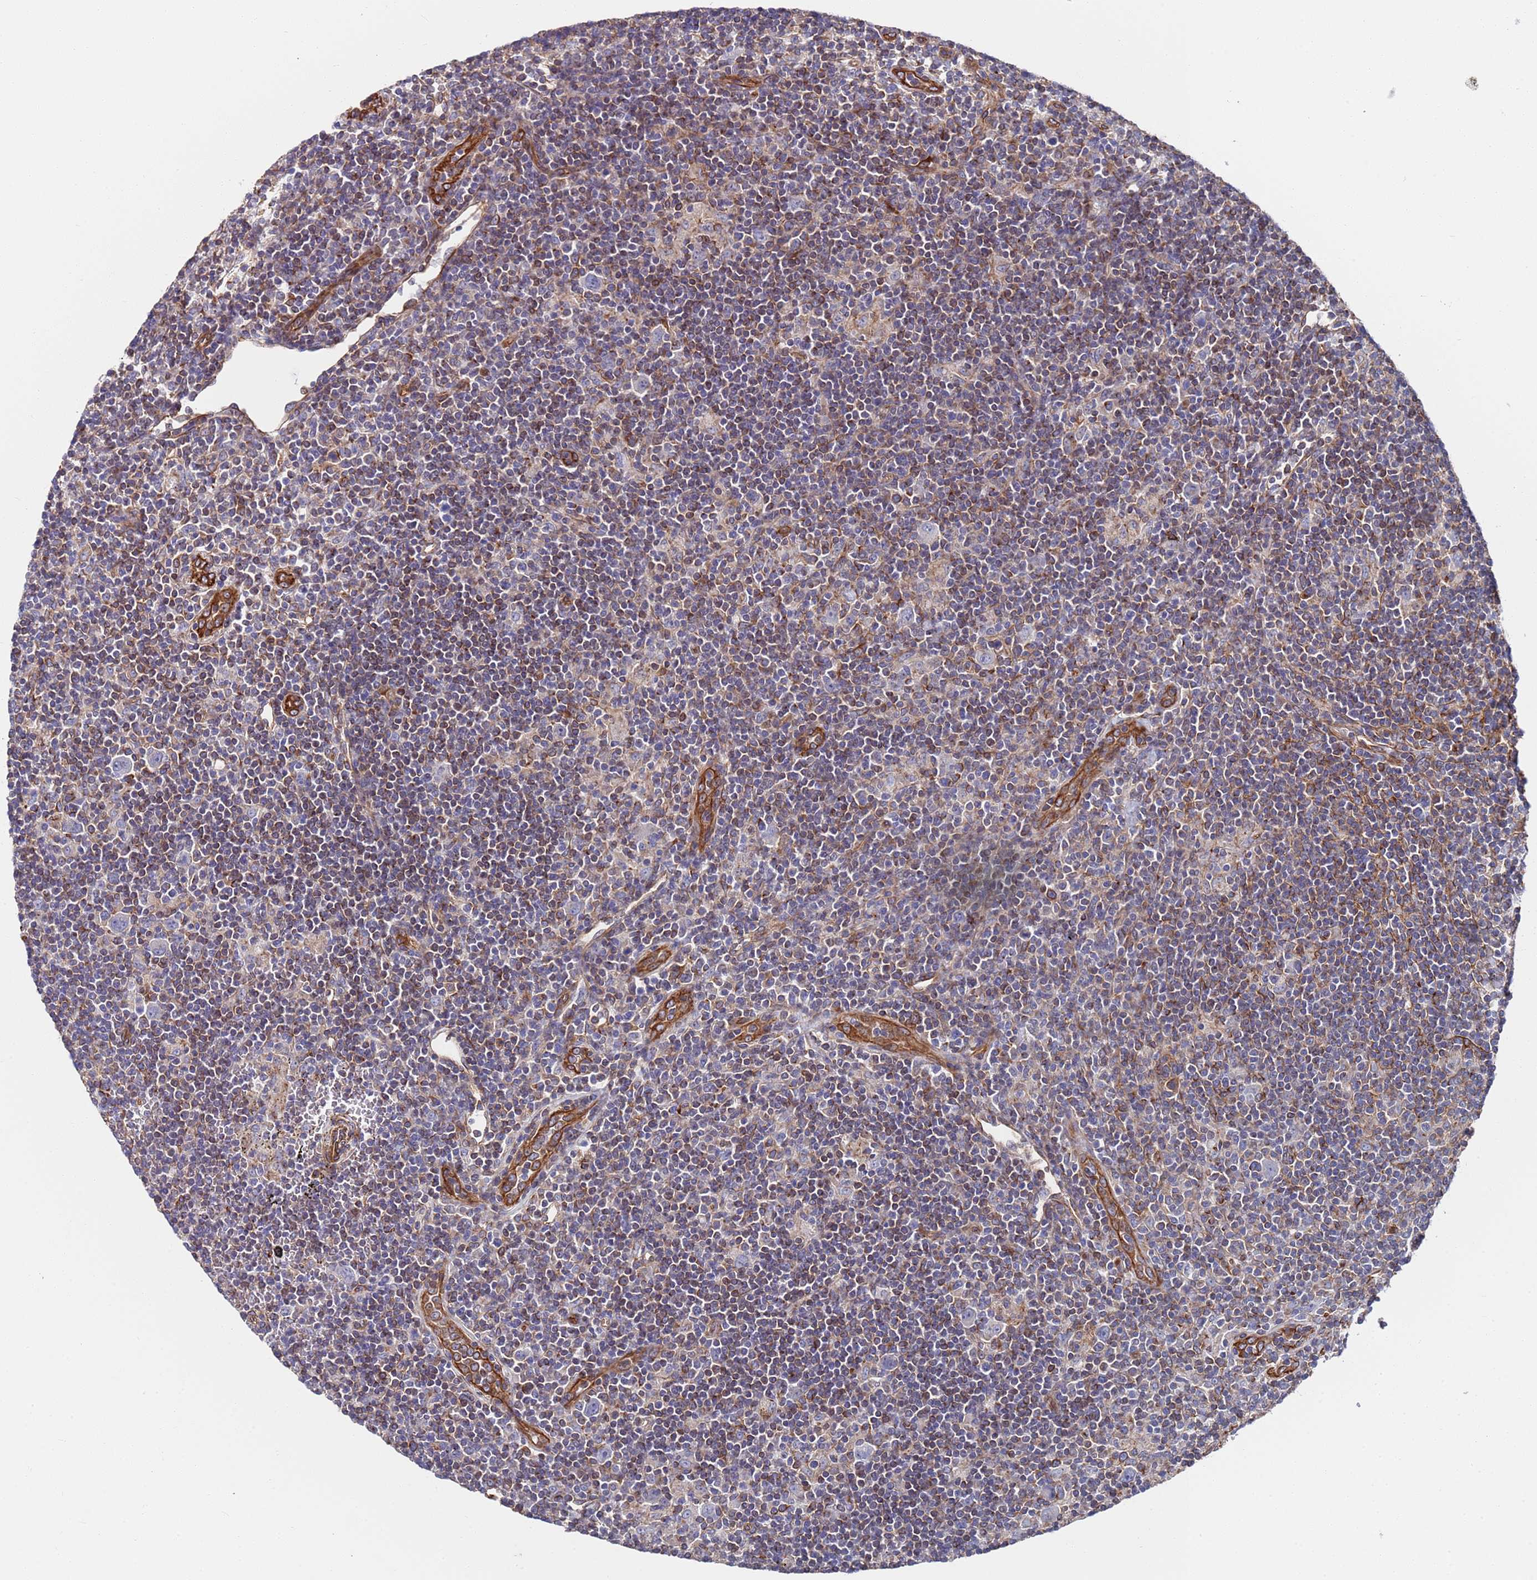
{"staining": {"intensity": "negative", "quantity": "none", "location": "none"}, "tissue": "lymphoma", "cell_type": "Tumor cells", "image_type": "cancer", "snomed": [{"axis": "morphology", "description": "Hodgkin's disease, NOS"}, {"axis": "topography", "description": "Lymph node"}], "caption": "Immunohistochemistry (IHC) image of neoplastic tissue: human Hodgkin's disease stained with DAB exhibits no significant protein staining in tumor cells.", "gene": "JAKMIP2", "patient": {"sex": "female", "age": 57}}